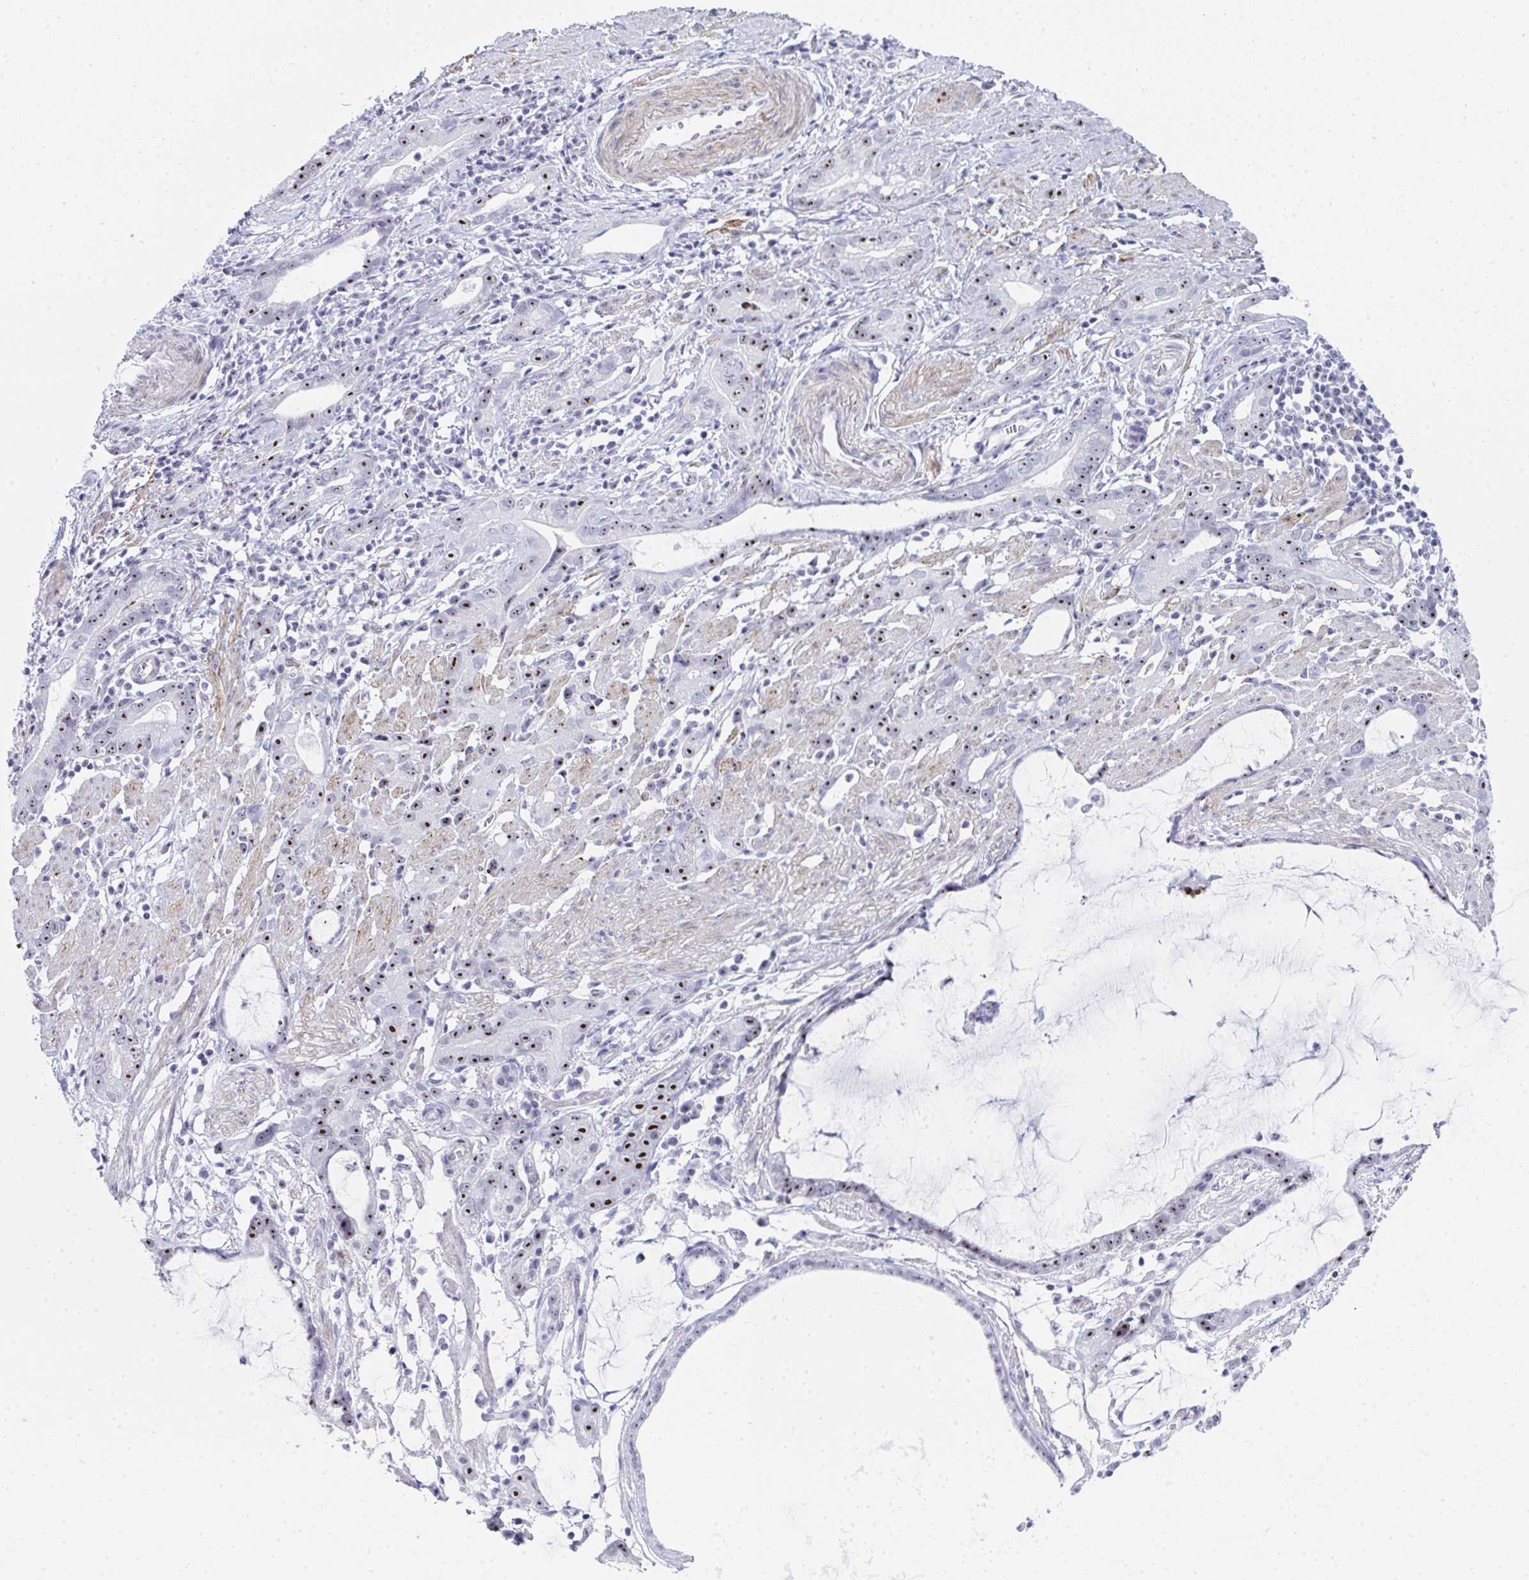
{"staining": {"intensity": "strong", "quantity": ">75%", "location": "nuclear"}, "tissue": "stomach cancer", "cell_type": "Tumor cells", "image_type": "cancer", "snomed": [{"axis": "morphology", "description": "Adenocarcinoma, NOS"}, {"axis": "topography", "description": "Stomach"}], "caption": "Tumor cells display high levels of strong nuclear expression in about >75% of cells in stomach cancer (adenocarcinoma).", "gene": "NOP10", "patient": {"sex": "male", "age": 55}}